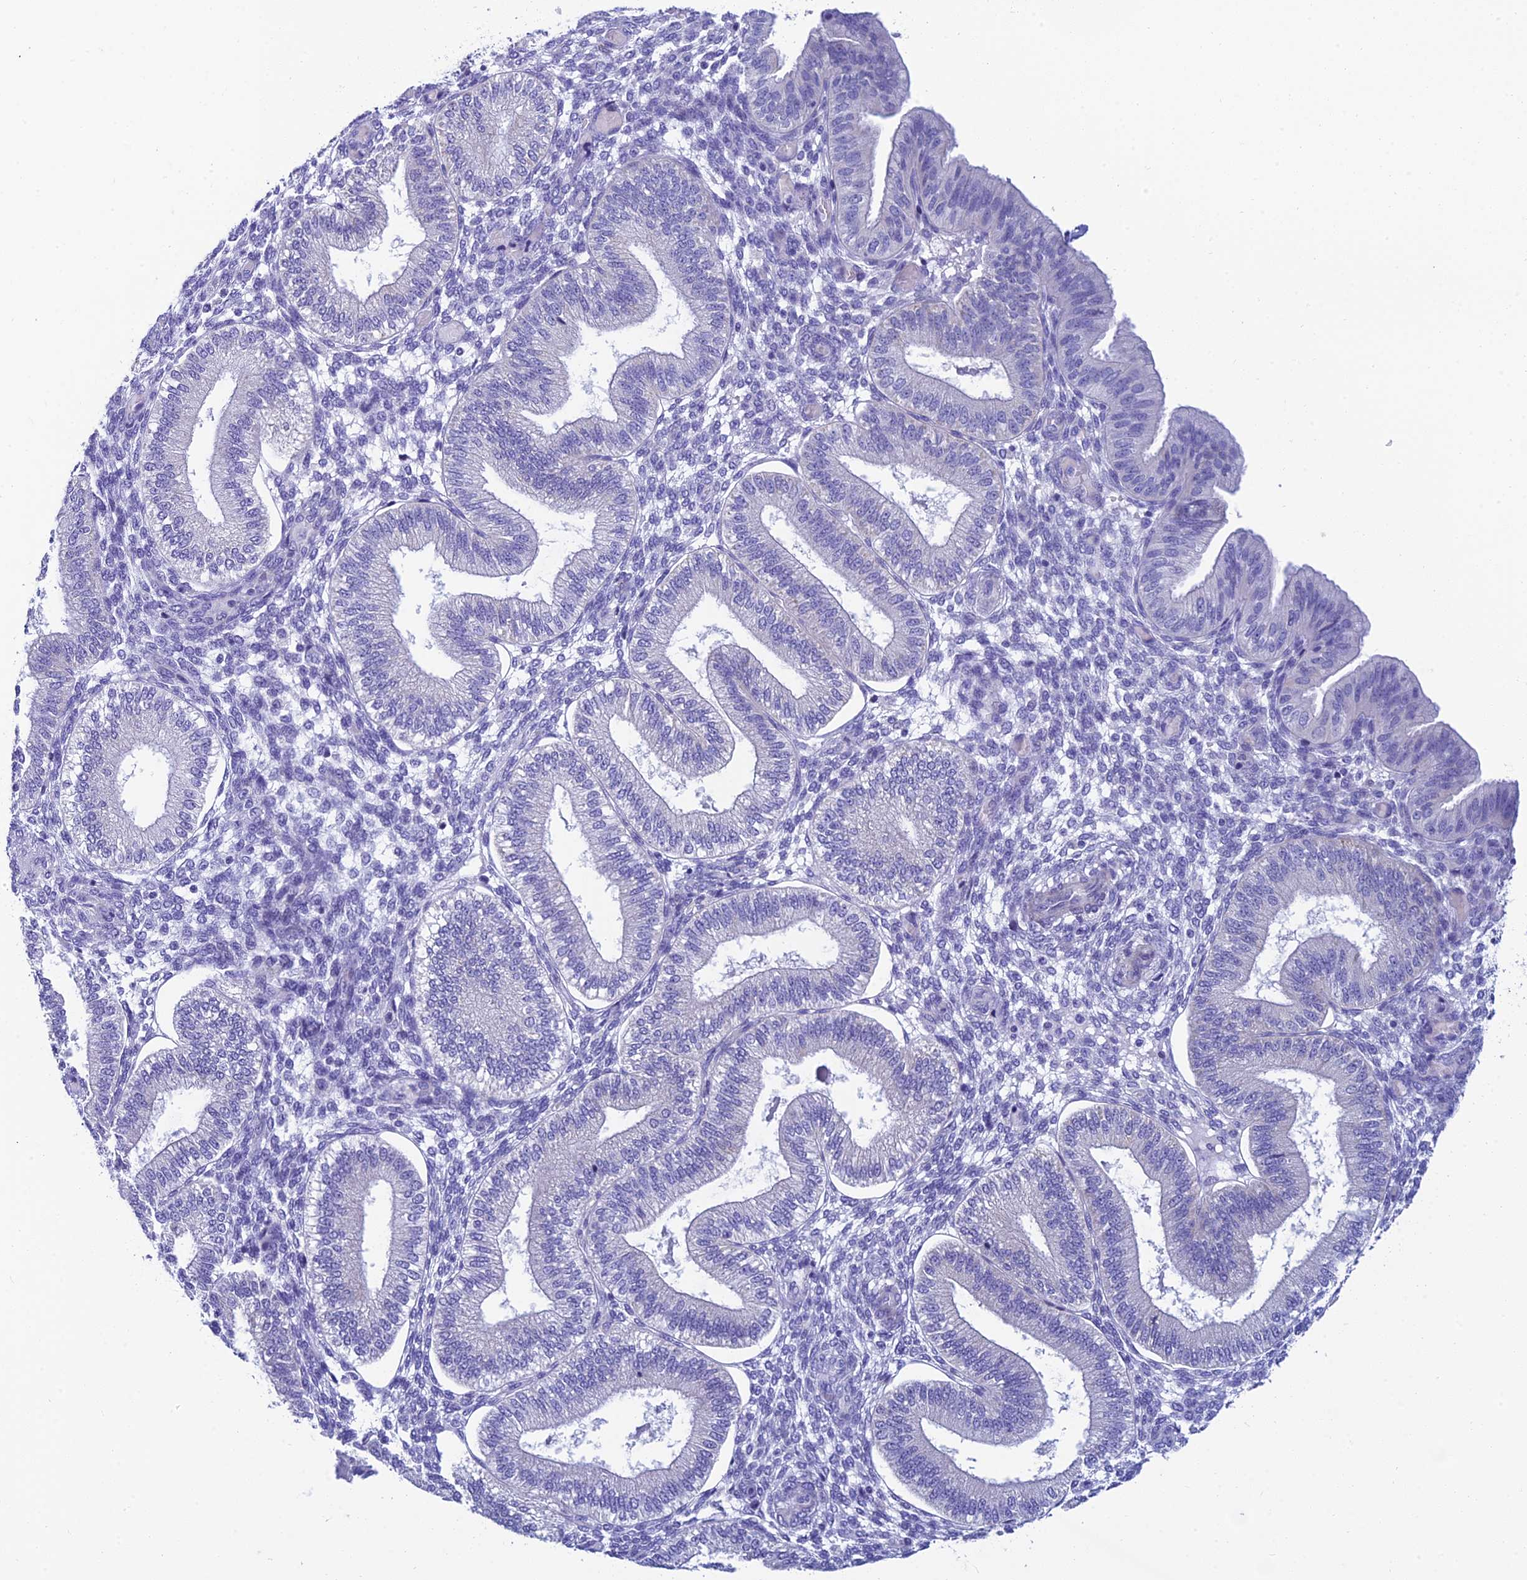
{"staining": {"intensity": "negative", "quantity": "none", "location": "none"}, "tissue": "endometrium", "cell_type": "Cells in endometrial stroma", "image_type": "normal", "snomed": [{"axis": "morphology", "description": "Normal tissue, NOS"}, {"axis": "topography", "description": "Endometrium"}], "caption": "DAB immunohistochemical staining of benign endometrium displays no significant positivity in cells in endometrial stroma. Nuclei are stained in blue.", "gene": "REEP4", "patient": {"sex": "female", "age": 39}}